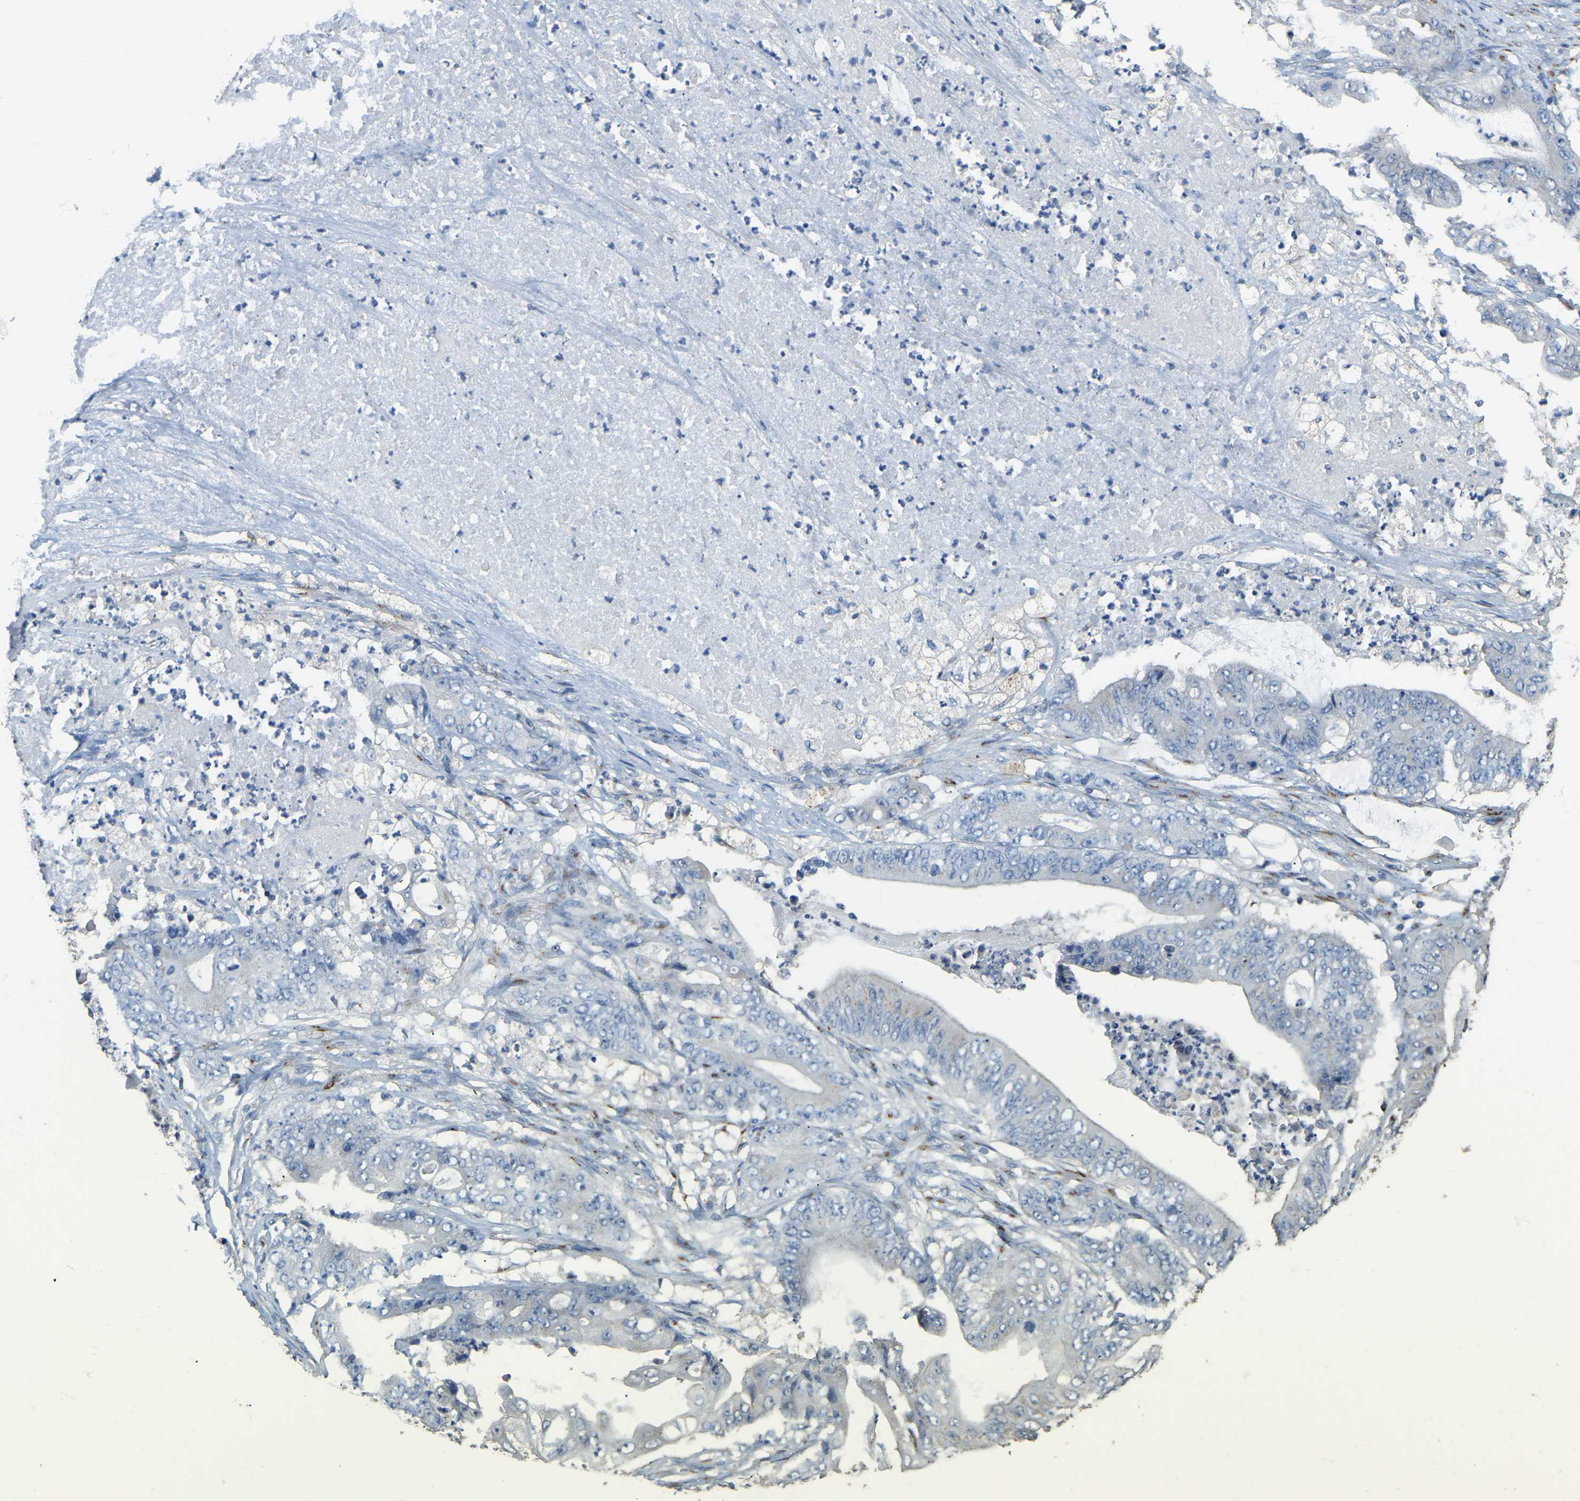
{"staining": {"intensity": "negative", "quantity": "none", "location": "none"}, "tissue": "stomach cancer", "cell_type": "Tumor cells", "image_type": "cancer", "snomed": [{"axis": "morphology", "description": "Adenocarcinoma, NOS"}, {"axis": "topography", "description": "Stomach"}], "caption": "The histopathology image reveals no significant expression in tumor cells of stomach cancer.", "gene": "FAM174A", "patient": {"sex": "female", "age": 73}}